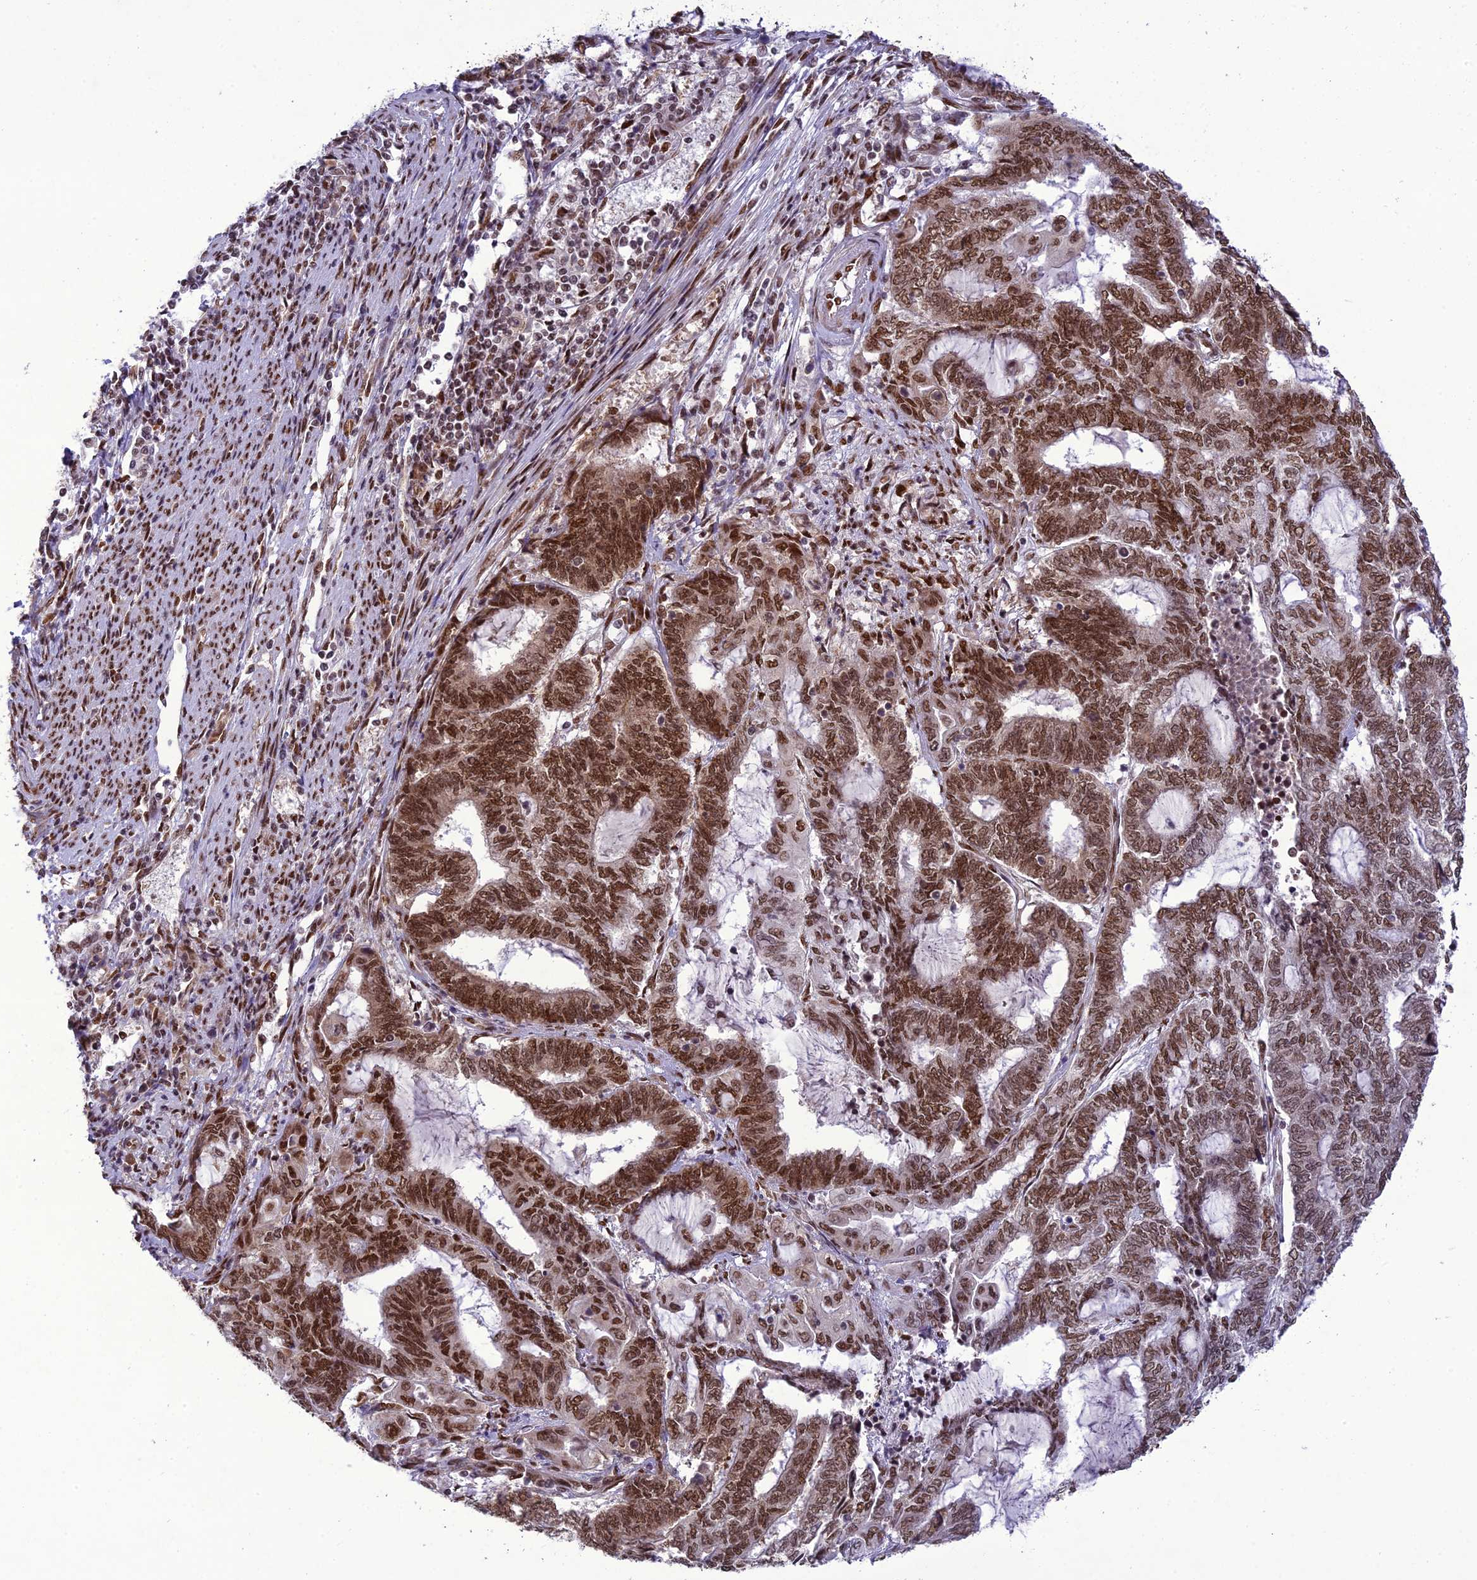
{"staining": {"intensity": "strong", "quantity": ">75%", "location": "nuclear"}, "tissue": "endometrial cancer", "cell_type": "Tumor cells", "image_type": "cancer", "snomed": [{"axis": "morphology", "description": "Adenocarcinoma, NOS"}, {"axis": "topography", "description": "Uterus"}, {"axis": "topography", "description": "Endometrium"}], "caption": "Protein staining by immunohistochemistry reveals strong nuclear positivity in approximately >75% of tumor cells in adenocarcinoma (endometrial).", "gene": "DDX1", "patient": {"sex": "female", "age": 70}}